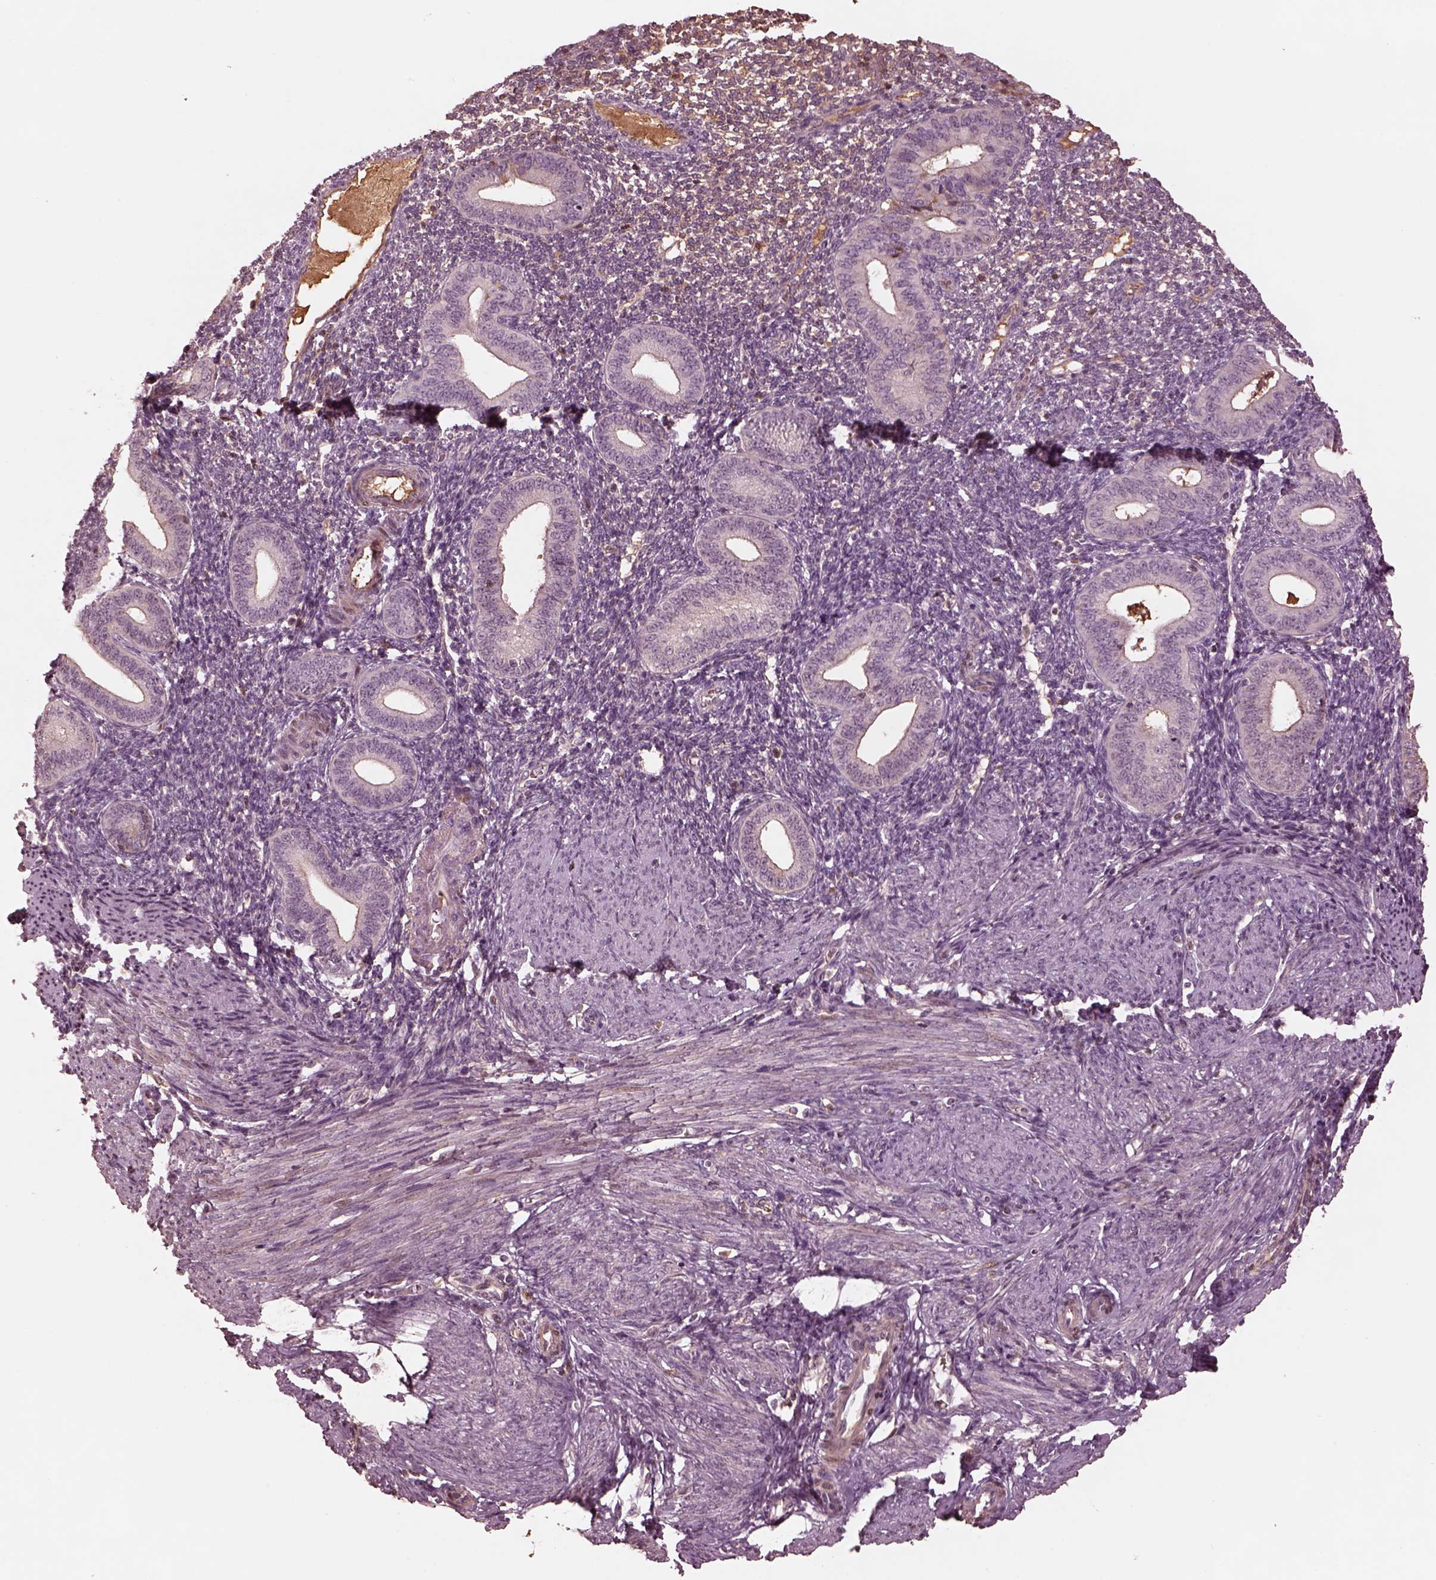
{"staining": {"intensity": "negative", "quantity": "none", "location": "none"}, "tissue": "endometrium", "cell_type": "Cells in endometrial stroma", "image_type": "normal", "snomed": [{"axis": "morphology", "description": "Normal tissue, NOS"}, {"axis": "topography", "description": "Endometrium"}], "caption": "Histopathology image shows no protein expression in cells in endometrial stroma of benign endometrium. The staining is performed using DAB (3,3'-diaminobenzidine) brown chromogen with nuclei counter-stained in using hematoxylin.", "gene": "TF", "patient": {"sex": "female", "age": 40}}